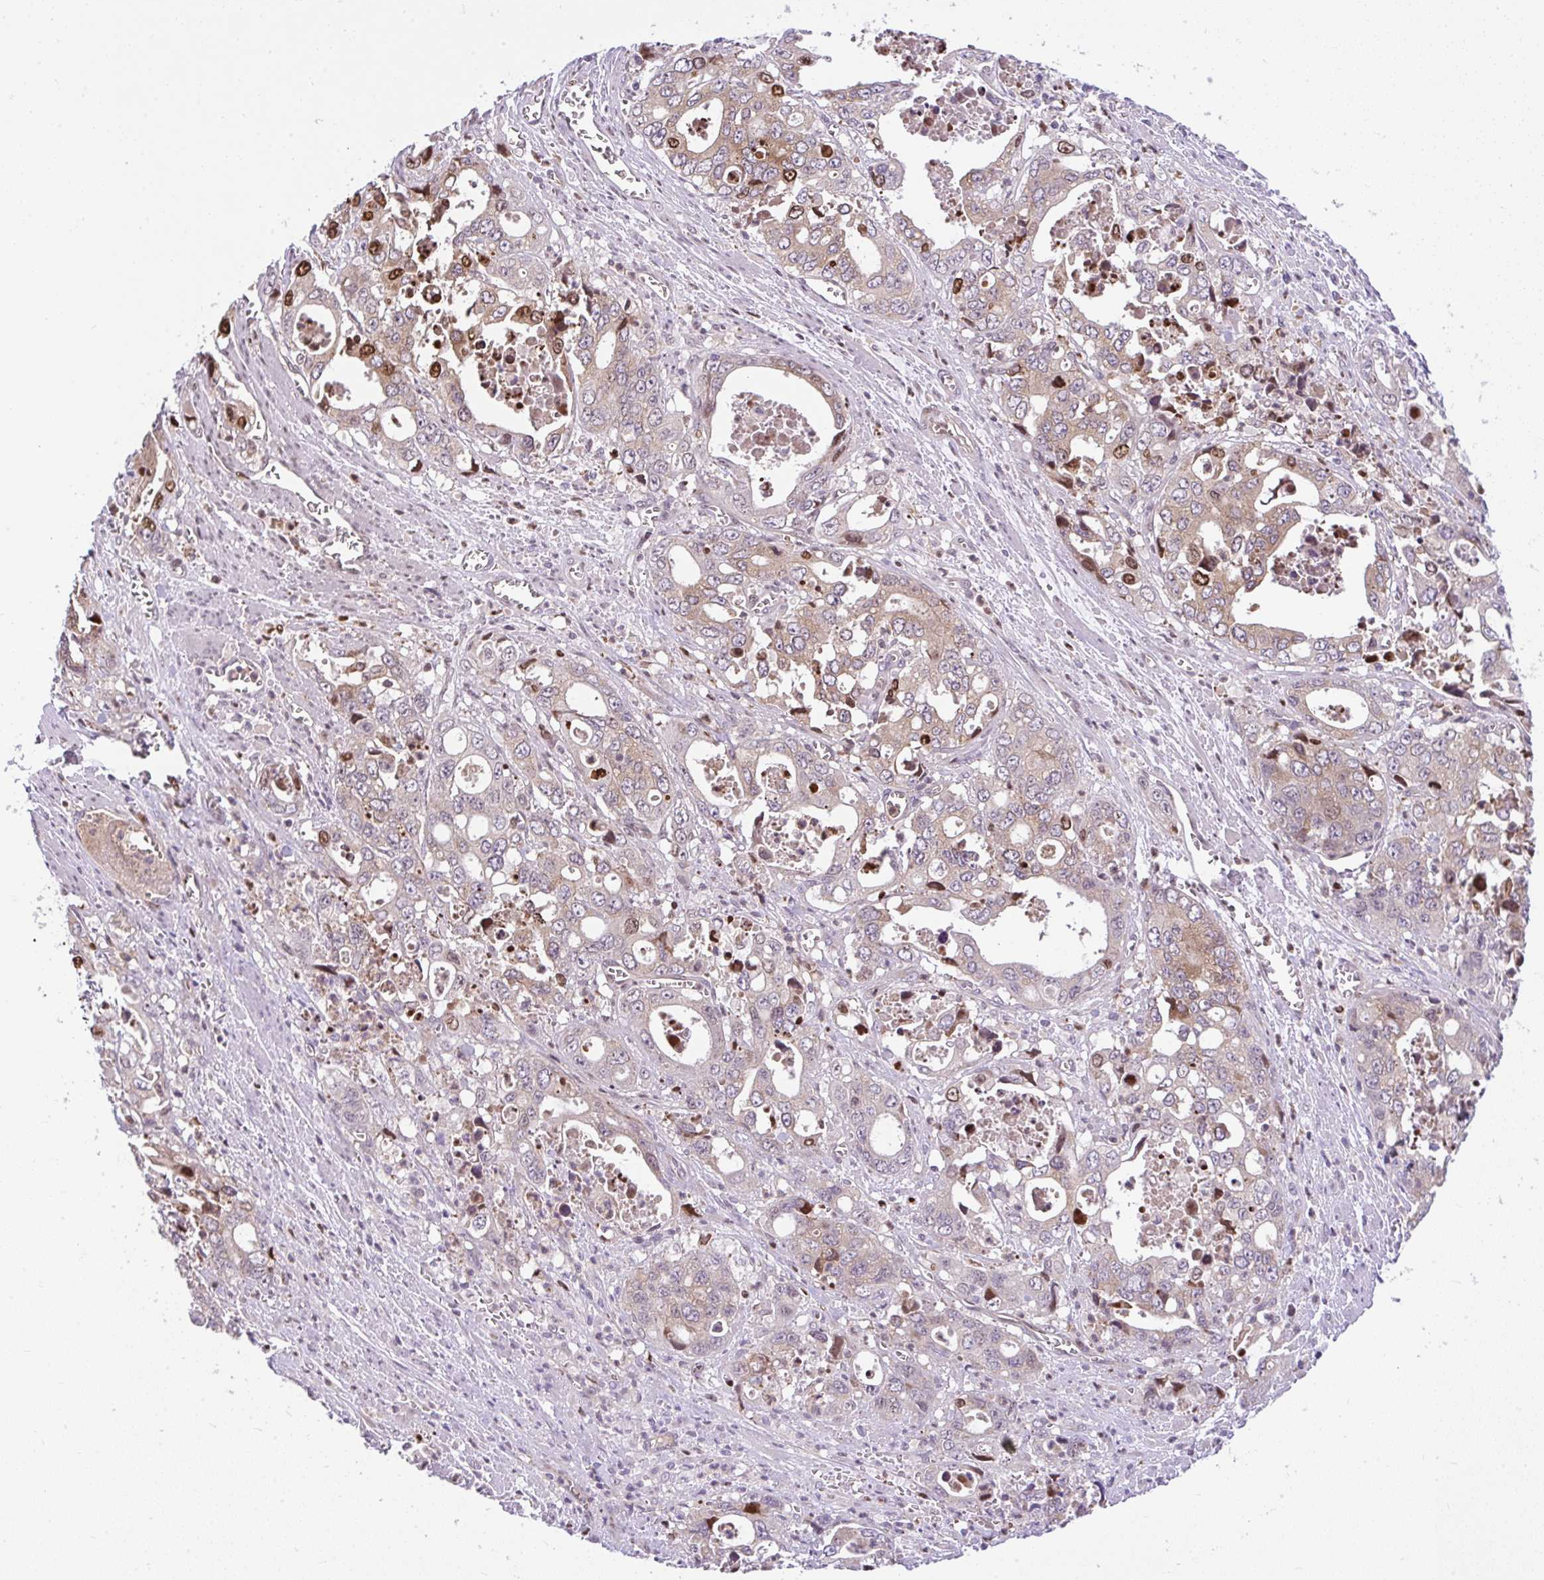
{"staining": {"intensity": "moderate", "quantity": "25%-75%", "location": "cytoplasmic/membranous,nuclear"}, "tissue": "stomach cancer", "cell_type": "Tumor cells", "image_type": "cancer", "snomed": [{"axis": "morphology", "description": "Adenocarcinoma, NOS"}, {"axis": "topography", "description": "Stomach, upper"}], "caption": "Stomach cancer (adenocarcinoma) stained for a protein (brown) demonstrates moderate cytoplasmic/membranous and nuclear positive expression in about 25%-75% of tumor cells.", "gene": "CHIA", "patient": {"sex": "male", "age": 74}}